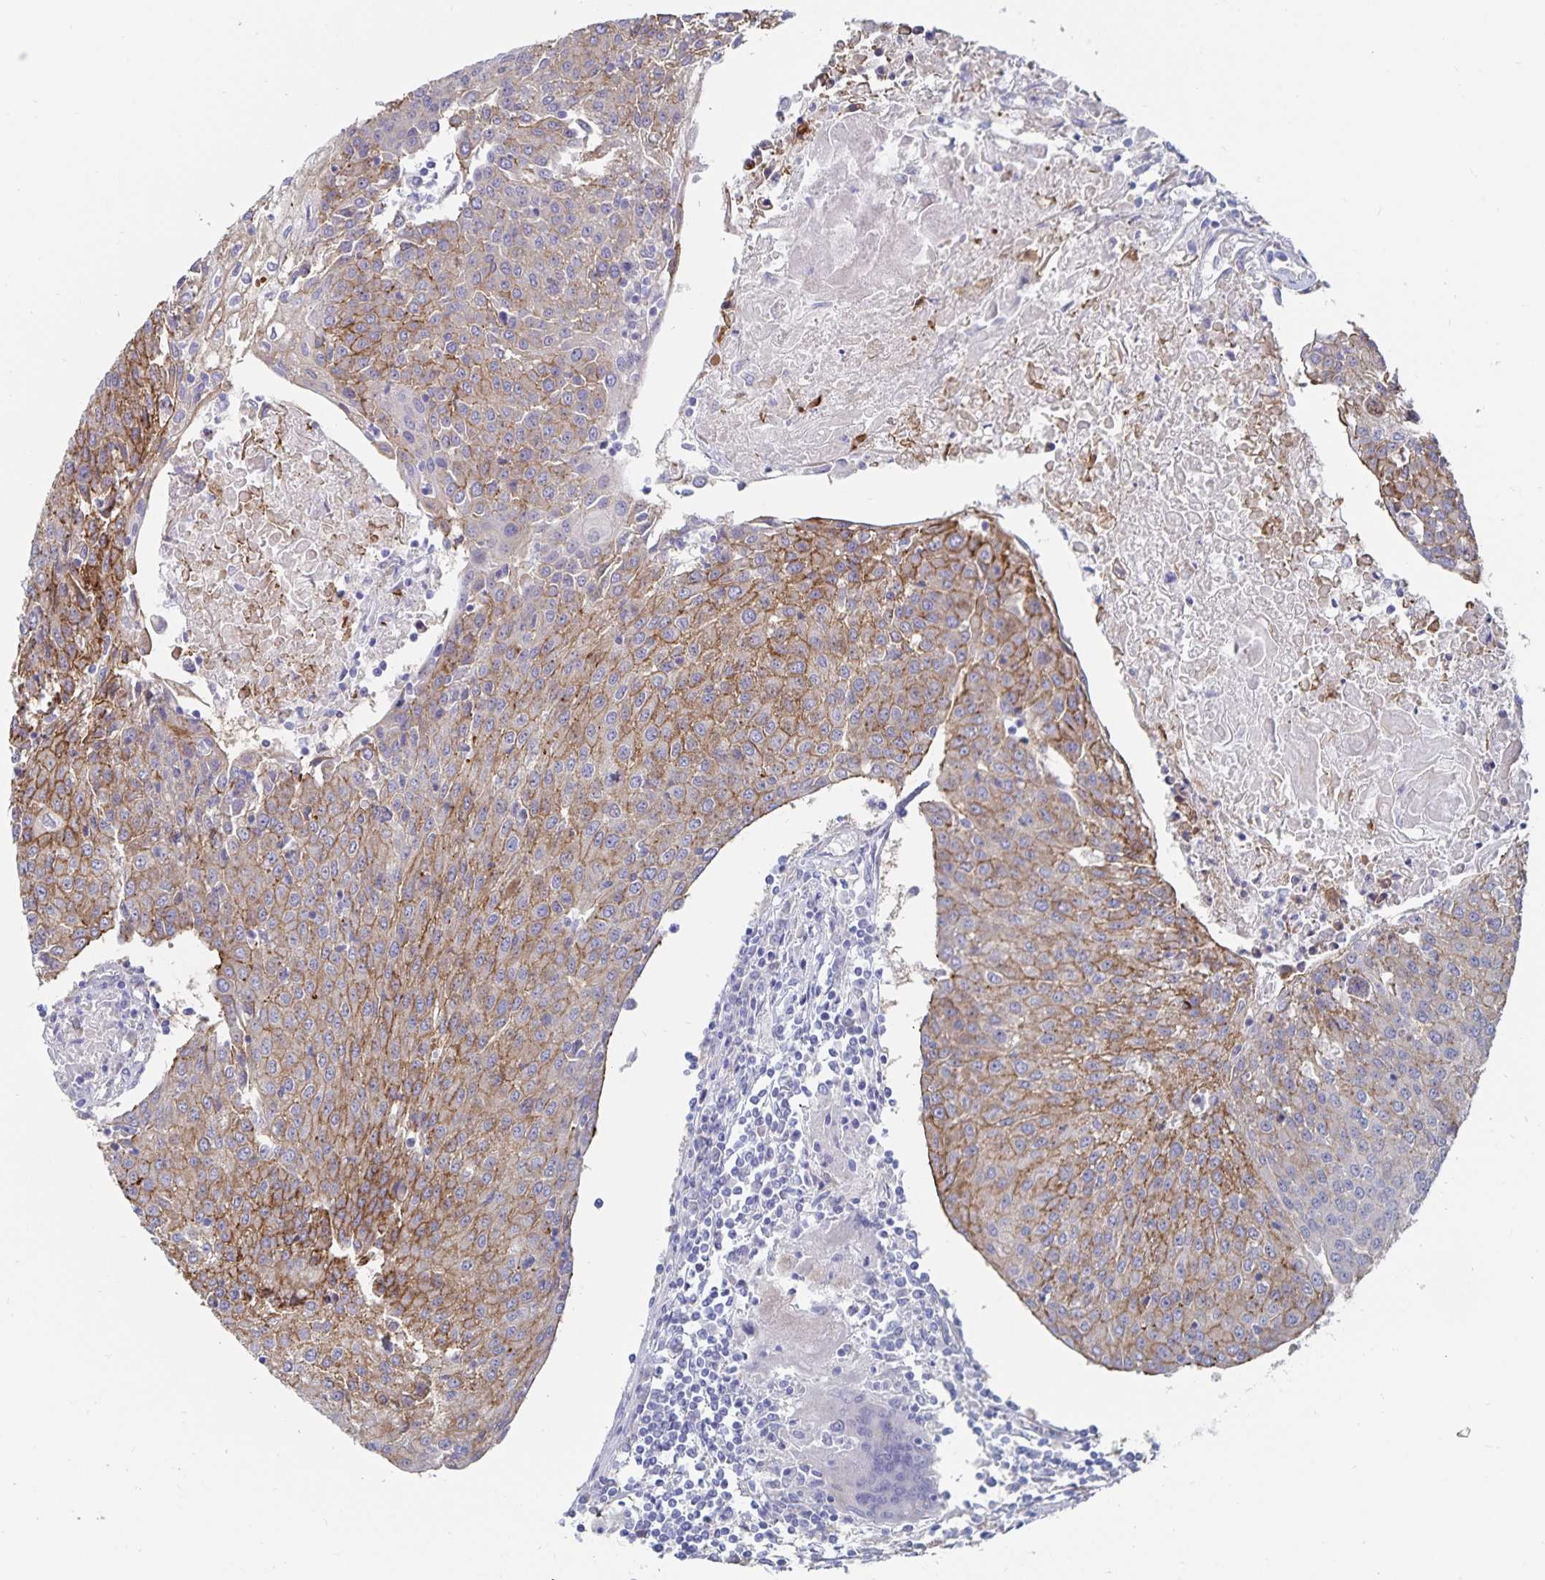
{"staining": {"intensity": "moderate", "quantity": "25%-75%", "location": "cytoplasmic/membranous"}, "tissue": "urothelial cancer", "cell_type": "Tumor cells", "image_type": "cancer", "snomed": [{"axis": "morphology", "description": "Urothelial carcinoma, High grade"}, {"axis": "topography", "description": "Urinary bladder"}], "caption": "High-grade urothelial carcinoma stained for a protein exhibits moderate cytoplasmic/membranous positivity in tumor cells. The protein is stained brown, and the nuclei are stained in blue (DAB (3,3'-diaminobenzidine) IHC with brightfield microscopy, high magnification).", "gene": "SSTR1", "patient": {"sex": "female", "age": 85}}